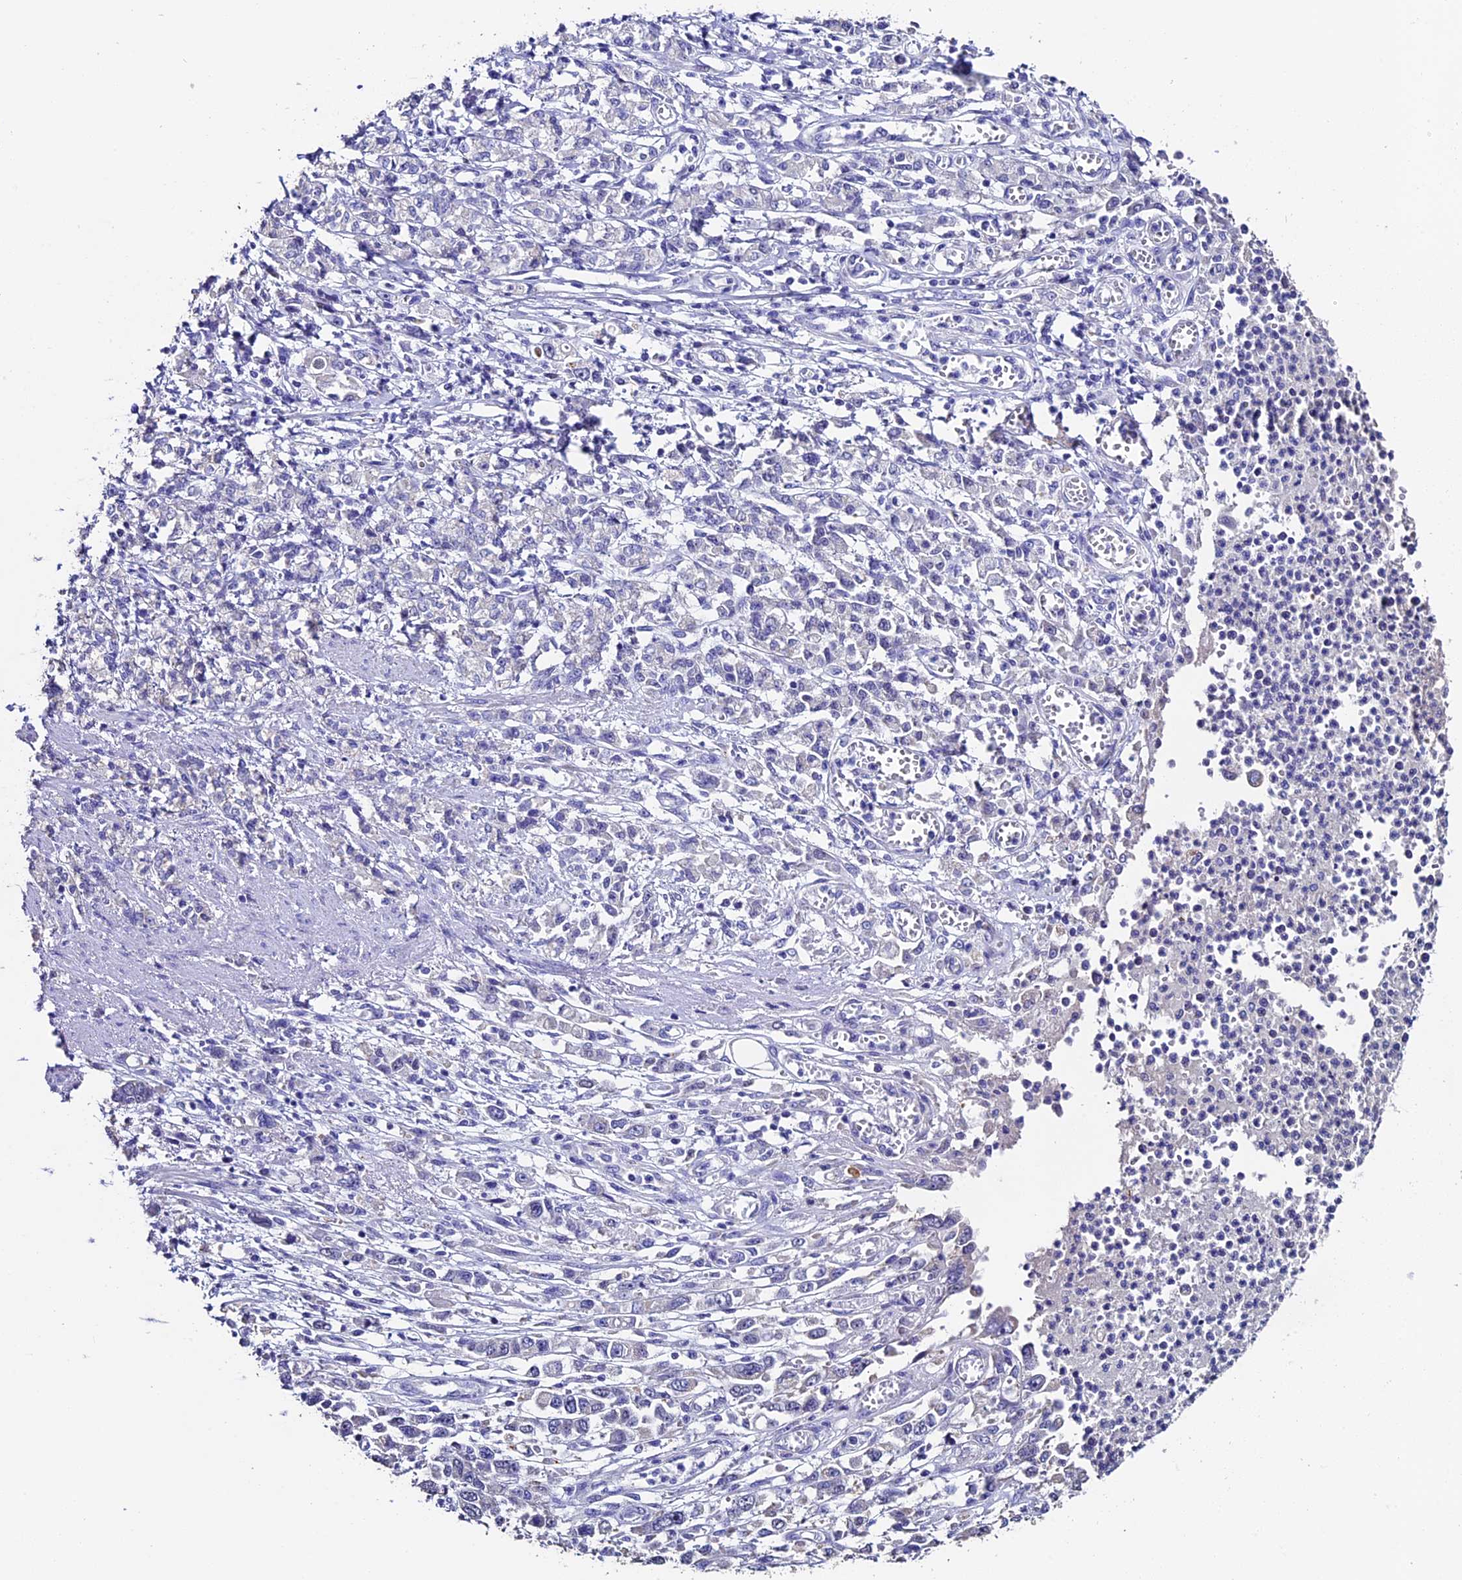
{"staining": {"intensity": "negative", "quantity": "none", "location": "none"}, "tissue": "stomach cancer", "cell_type": "Tumor cells", "image_type": "cancer", "snomed": [{"axis": "morphology", "description": "Adenocarcinoma, NOS"}, {"axis": "topography", "description": "Stomach"}], "caption": "Micrograph shows no significant protein expression in tumor cells of stomach cancer (adenocarcinoma).", "gene": "FBXW9", "patient": {"sex": "female", "age": 76}}